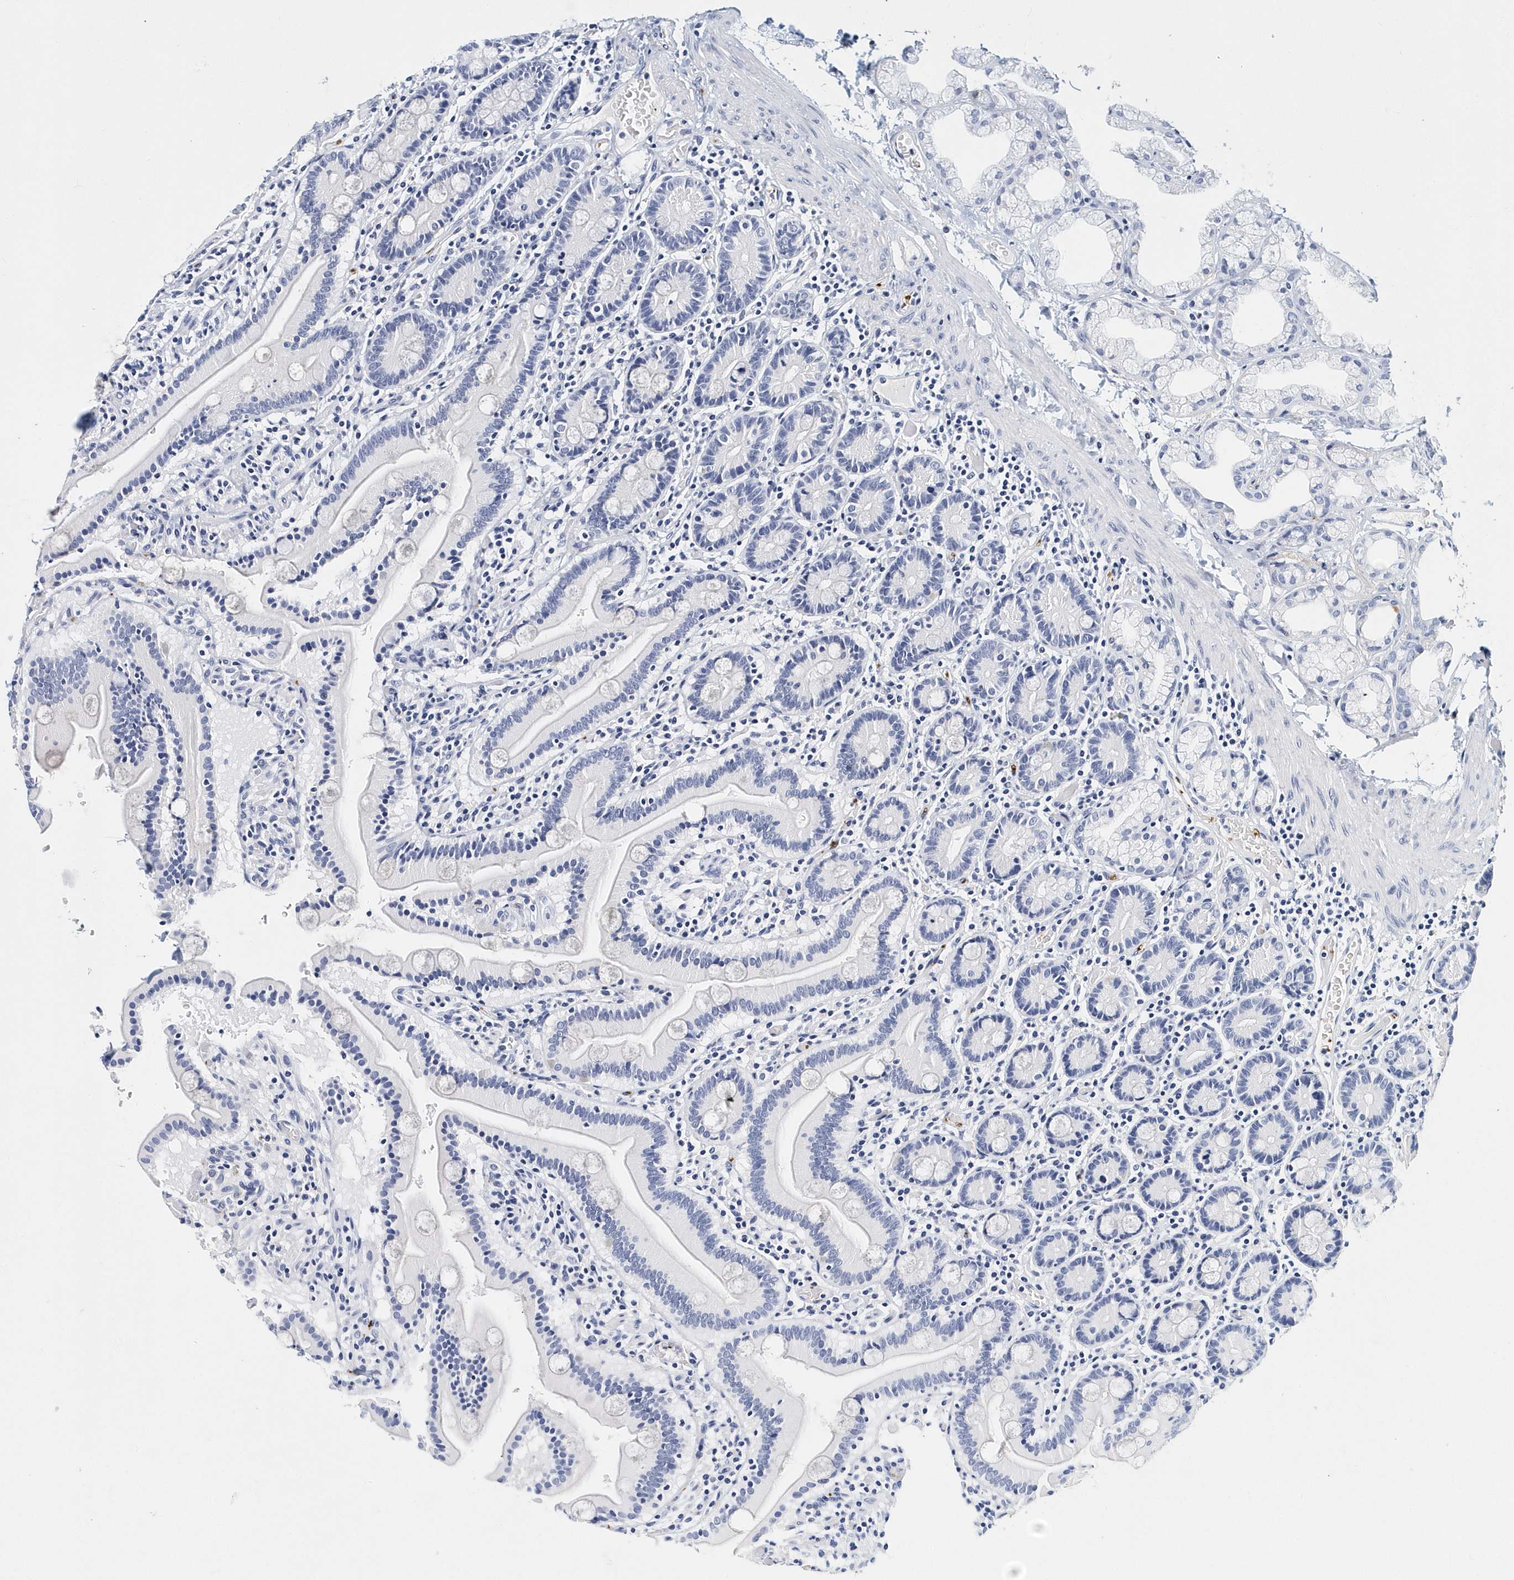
{"staining": {"intensity": "negative", "quantity": "none", "location": "none"}, "tissue": "duodenum", "cell_type": "Glandular cells", "image_type": "normal", "snomed": [{"axis": "morphology", "description": "Normal tissue, NOS"}, {"axis": "topography", "description": "Duodenum"}], "caption": "Protein analysis of normal duodenum exhibits no significant staining in glandular cells. (Stains: DAB (3,3'-diaminobenzidine) immunohistochemistry (IHC) with hematoxylin counter stain, Microscopy: brightfield microscopy at high magnification).", "gene": "ITGA2B", "patient": {"sex": "male", "age": 55}}